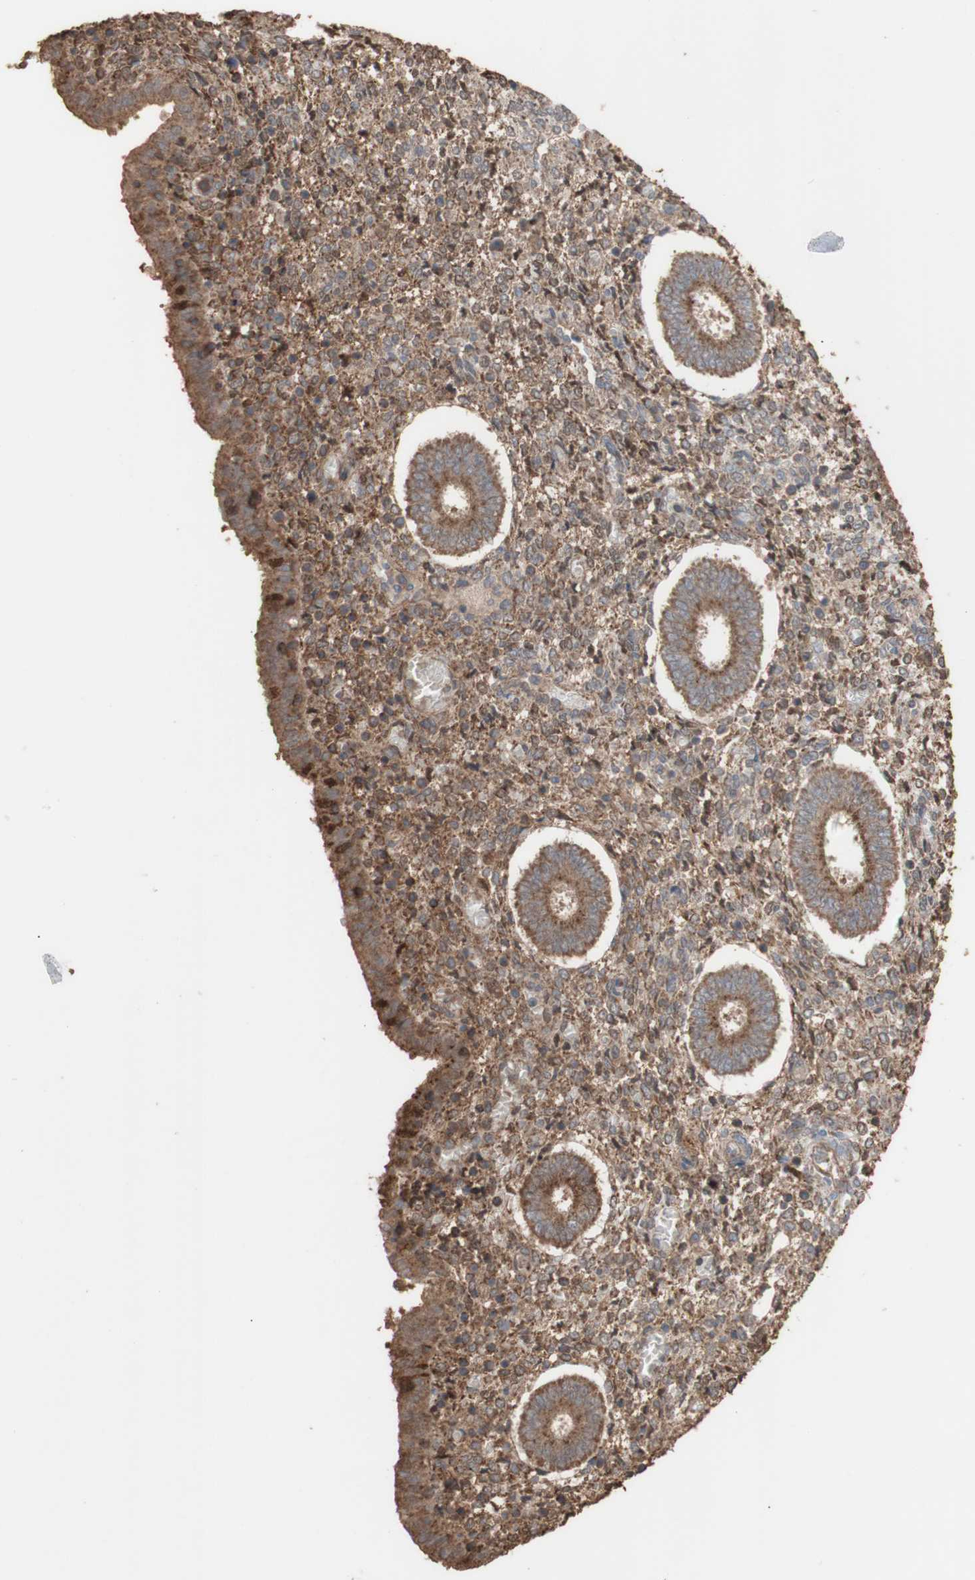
{"staining": {"intensity": "moderate", "quantity": ">75%", "location": "cytoplasmic/membranous"}, "tissue": "endometrium", "cell_type": "Cells in endometrial stroma", "image_type": "normal", "snomed": [{"axis": "morphology", "description": "Normal tissue, NOS"}, {"axis": "topography", "description": "Endometrium"}], "caption": "Immunohistochemistry (IHC) (DAB (3,3'-diaminobenzidine)) staining of unremarkable human endometrium demonstrates moderate cytoplasmic/membranous protein expression in about >75% of cells in endometrial stroma.", "gene": "ALDH9A1", "patient": {"sex": "female", "age": 35}}